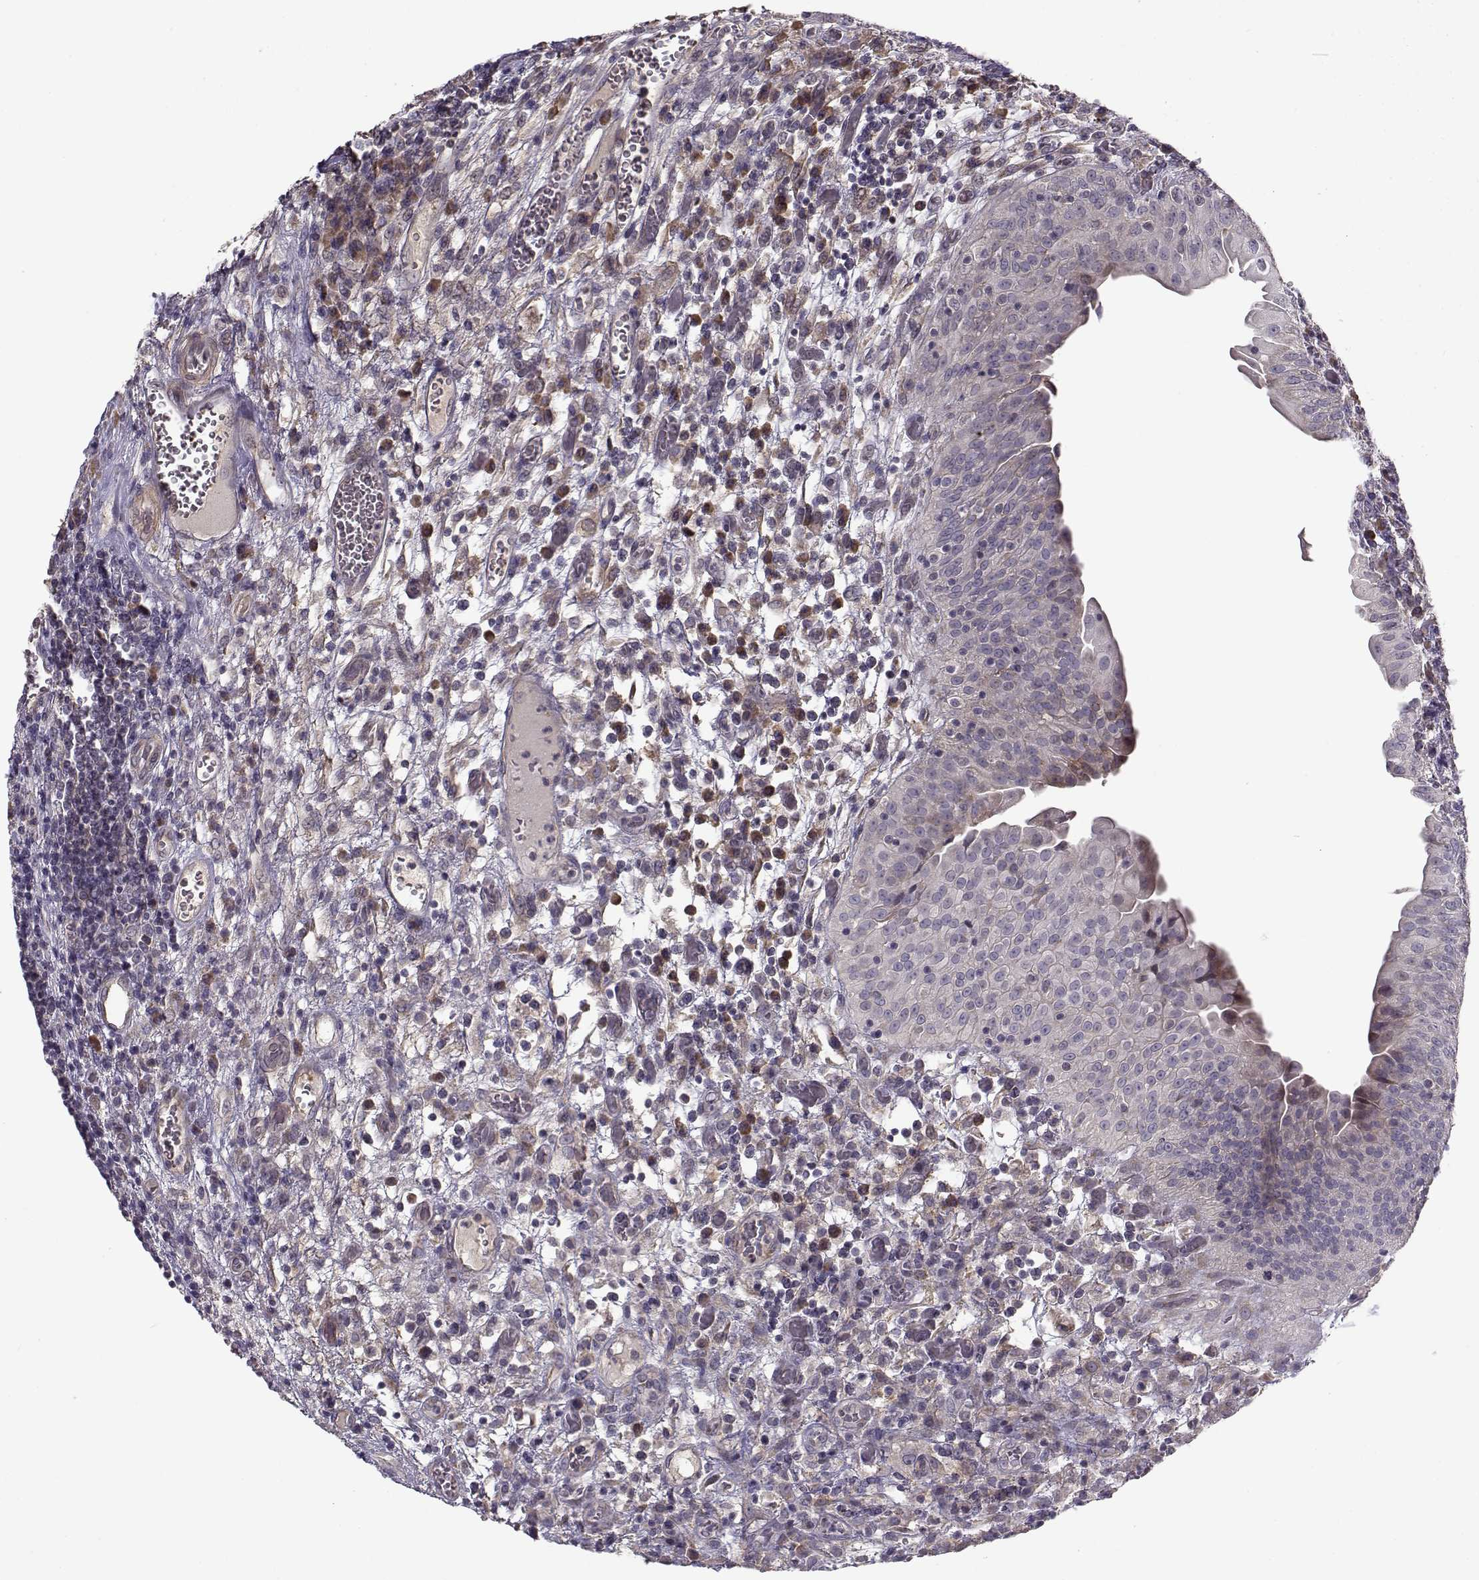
{"staining": {"intensity": "moderate", "quantity": "<25%", "location": "cytoplasmic/membranous"}, "tissue": "urothelial cancer", "cell_type": "Tumor cells", "image_type": "cancer", "snomed": [{"axis": "morphology", "description": "Urothelial carcinoma, High grade"}, {"axis": "topography", "description": "Urinary bladder"}], "caption": "Immunohistochemistry photomicrograph of human urothelial carcinoma (high-grade) stained for a protein (brown), which reveals low levels of moderate cytoplasmic/membranous expression in approximately <25% of tumor cells.", "gene": "ENTPD8", "patient": {"sex": "male", "age": 60}}